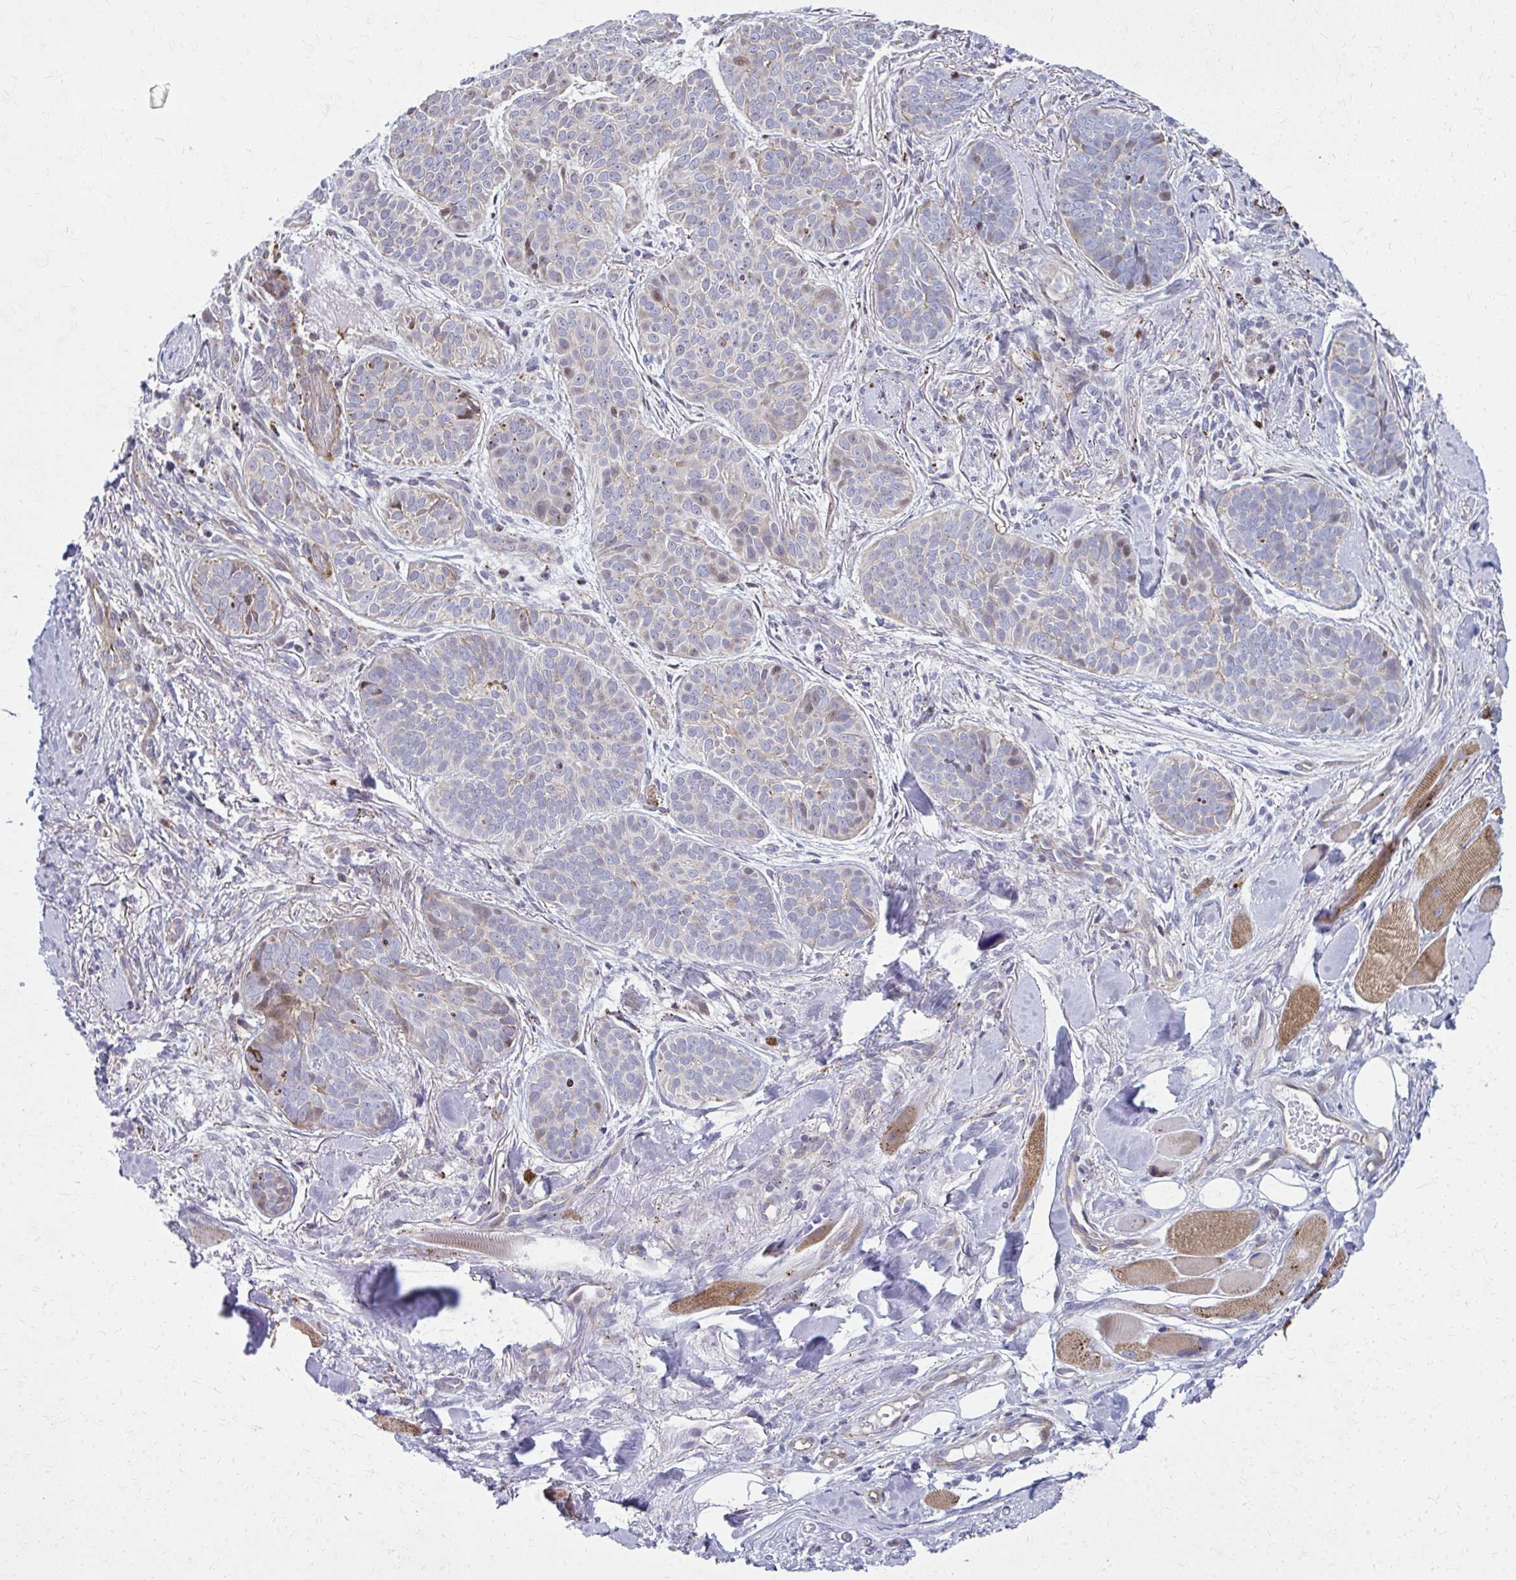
{"staining": {"intensity": "weak", "quantity": "<25%", "location": "cytoplasmic/membranous"}, "tissue": "skin cancer", "cell_type": "Tumor cells", "image_type": "cancer", "snomed": [{"axis": "morphology", "description": "Basal cell carcinoma"}, {"axis": "topography", "description": "Skin"}, {"axis": "topography", "description": "Skin of nose"}], "caption": "The immunohistochemistry (IHC) histopathology image has no significant staining in tumor cells of skin cancer (basal cell carcinoma) tissue. The staining is performed using DAB brown chromogen with nuclei counter-stained in using hematoxylin.", "gene": "LRRC4B", "patient": {"sex": "female", "age": 81}}